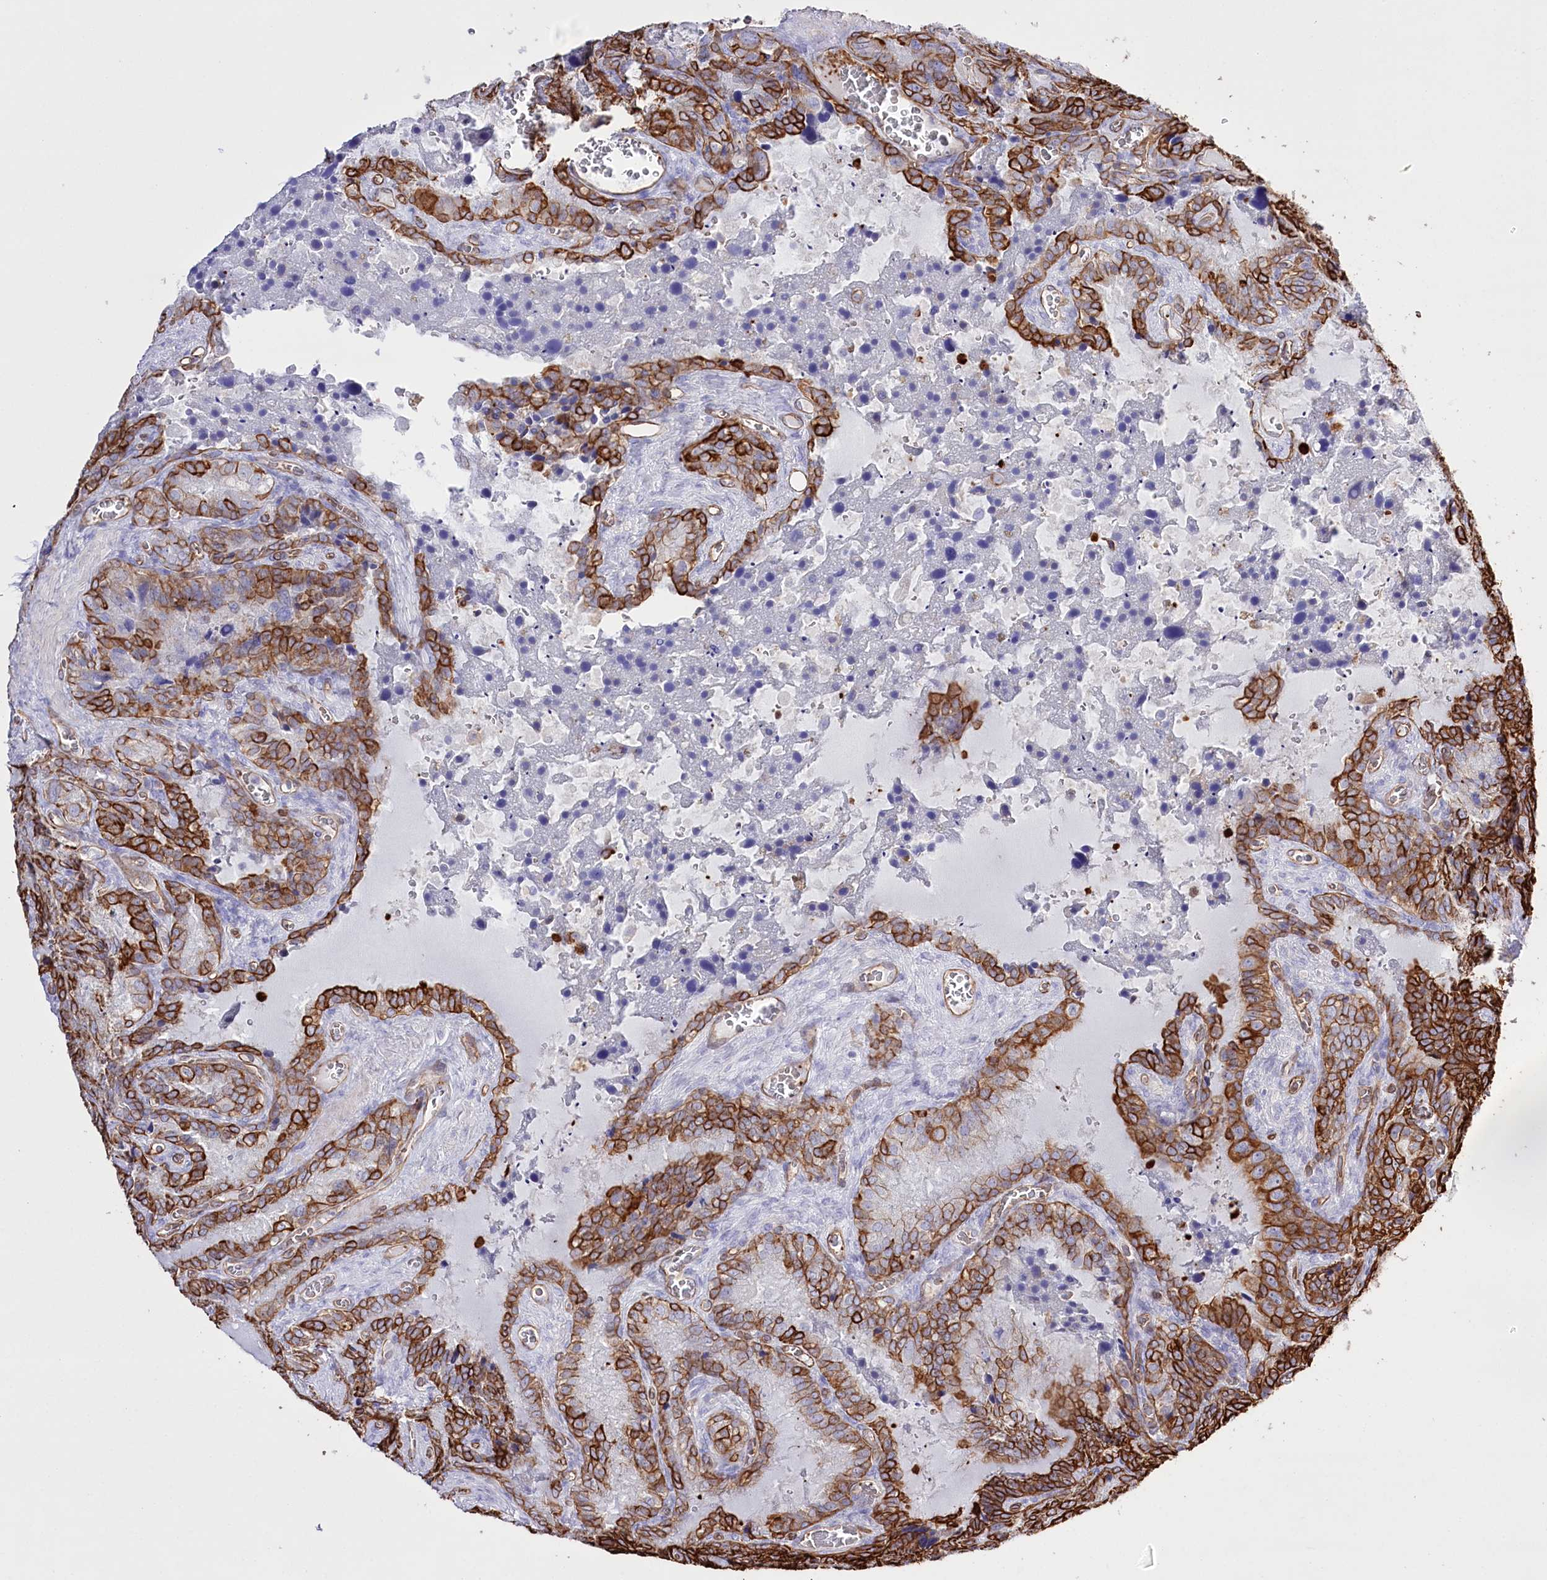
{"staining": {"intensity": "strong", "quantity": ">75%", "location": "cytoplasmic/membranous"}, "tissue": "seminal vesicle", "cell_type": "Glandular cells", "image_type": "normal", "snomed": [{"axis": "morphology", "description": "Normal tissue, NOS"}, {"axis": "topography", "description": "Seminal veicle"}], "caption": "Strong cytoplasmic/membranous staining for a protein is identified in about >75% of glandular cells of normal seminal vesicle using immunohistochemistry (IHC).", "gene": "SLC39A10", "patient": {"sex": "male", "age": 62}}